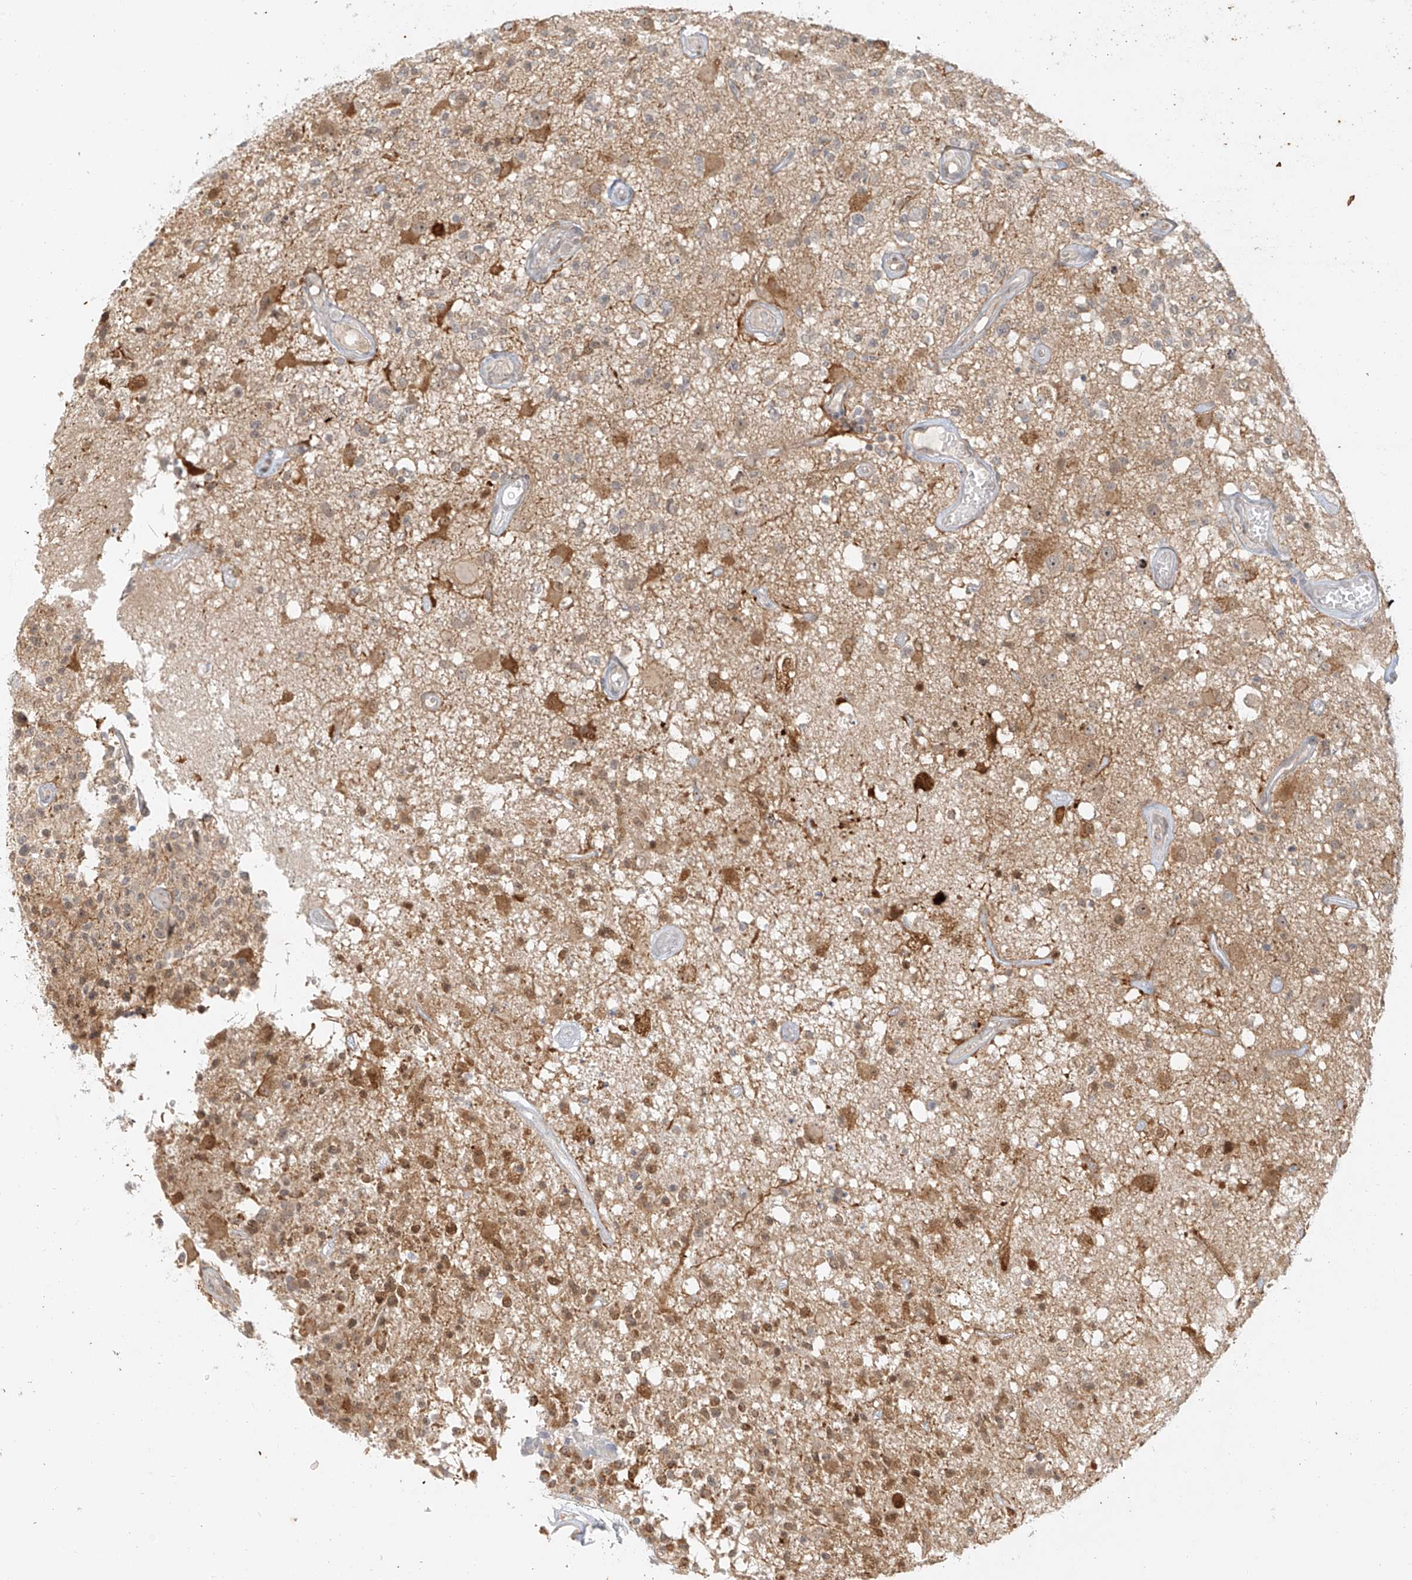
{"staining": {"intensity": "moderate", "quantity": "25%-75%", "location": "cytoplasmic/membranous"}, "tissue": "glioma", "cell_type": "Tumor cells", "image_type": "cancer", "snomed": [{"axis": "morphology", "description": "Glioma, malignant, High grade"}, {"axis": "morphology", "description": "Glioblastoma, NOS"}, {"axis": "topography", "description": "Brain"}], "caption": "An immunohistochemistry photomicrograph of neoplastic tissue is shown. Protein staining in brown labels moderate cytoplasmic/membranous positivity in malignant glioma (high-grade) within tumor cells. (IHC, brightfield microscopy, high magnification).", "gene": "MIPEP", "patient": {"sex": "male", "age": 60}}